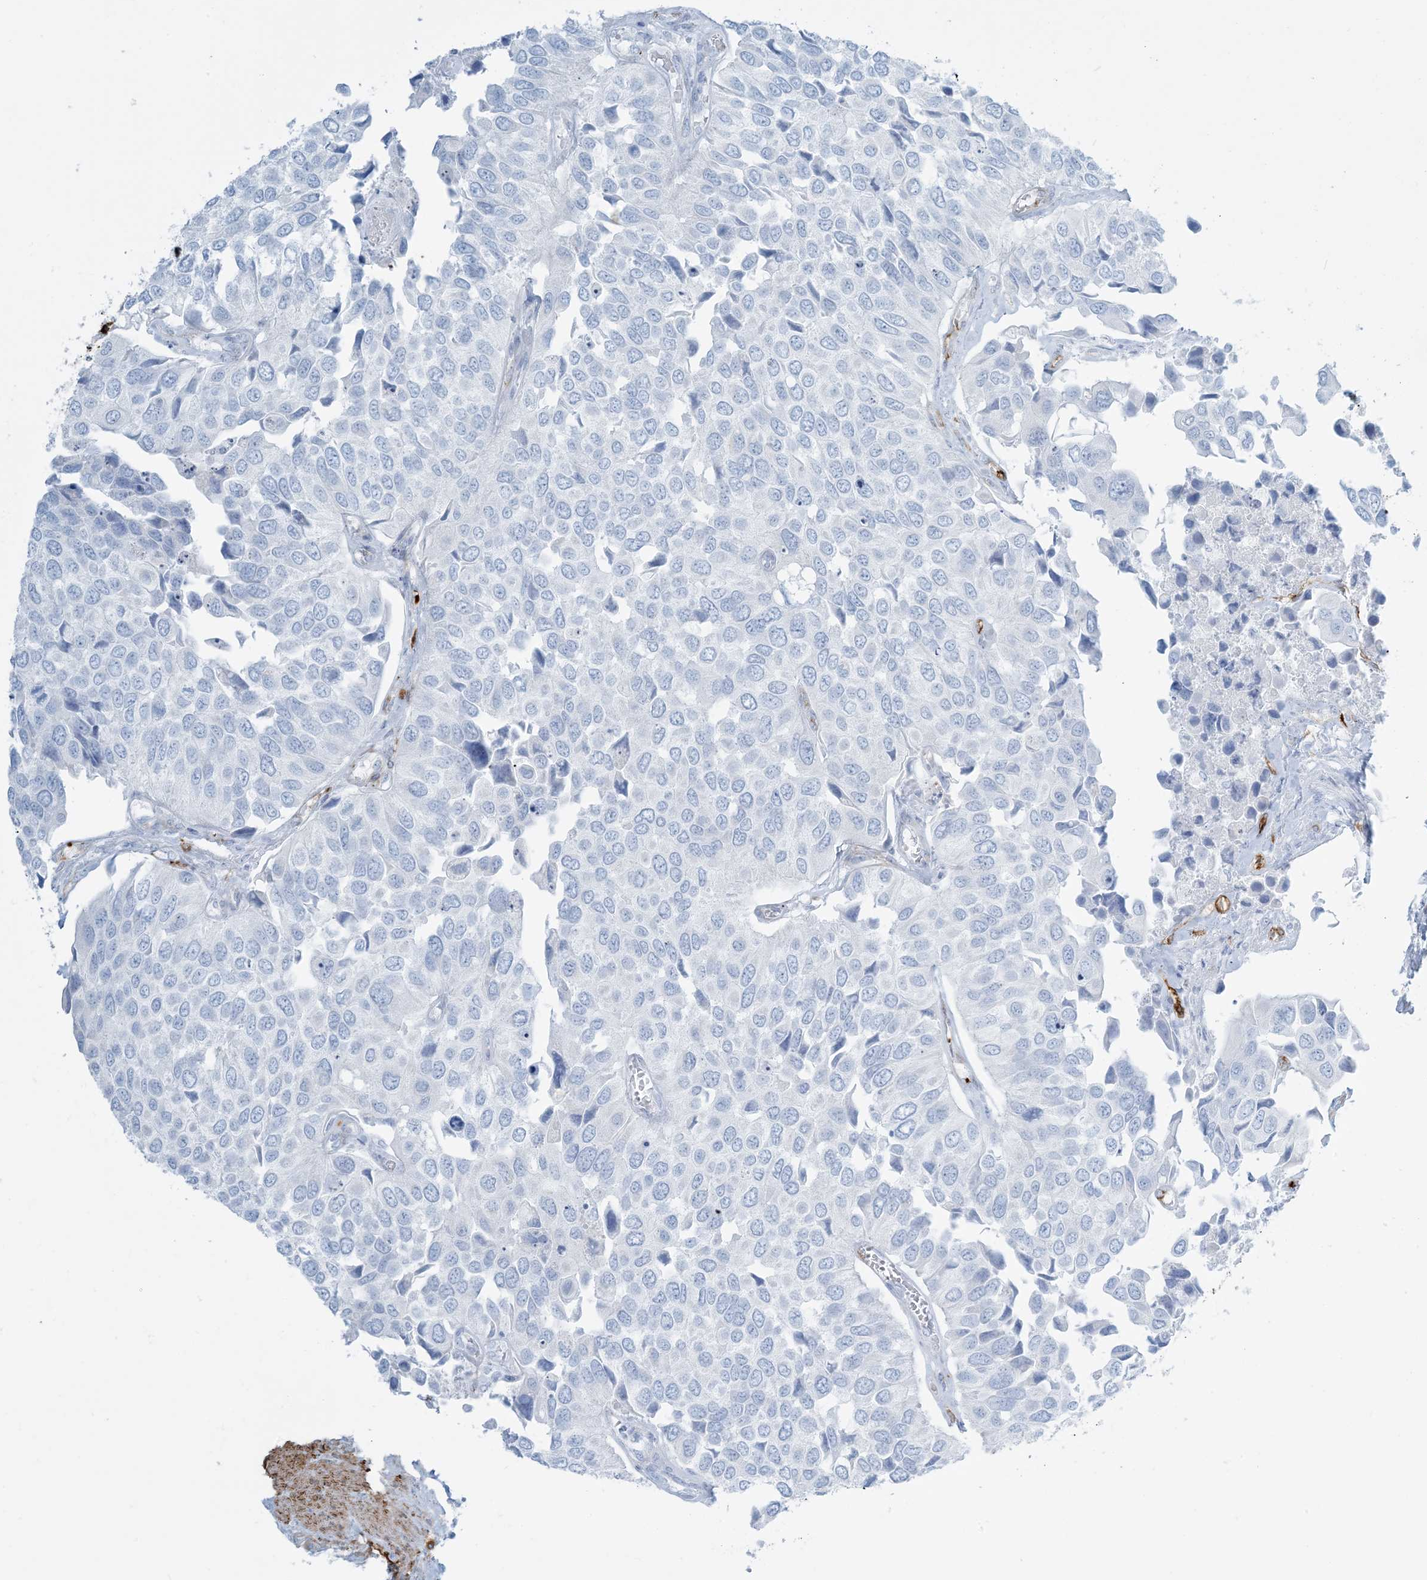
{"staining": {"intensity": "negative", "quantity": "none", "location": "none"}, "tissue": "urothelial cancer", "cell_type": "Tumor cells", "image_type": "cancer", "snomed": [{"axis": "morphology", "description": "Urothelial carcinoma, High grade"}, {"axis": "topography", "description": "Urinary bladder"}], "caption": "A photomicrograph of urothelial cancer stained for a protein exhibits no brown staining in tumor cells.", "gene": "EPS8L3", "patient": {"sex": "male", "age": 74}}